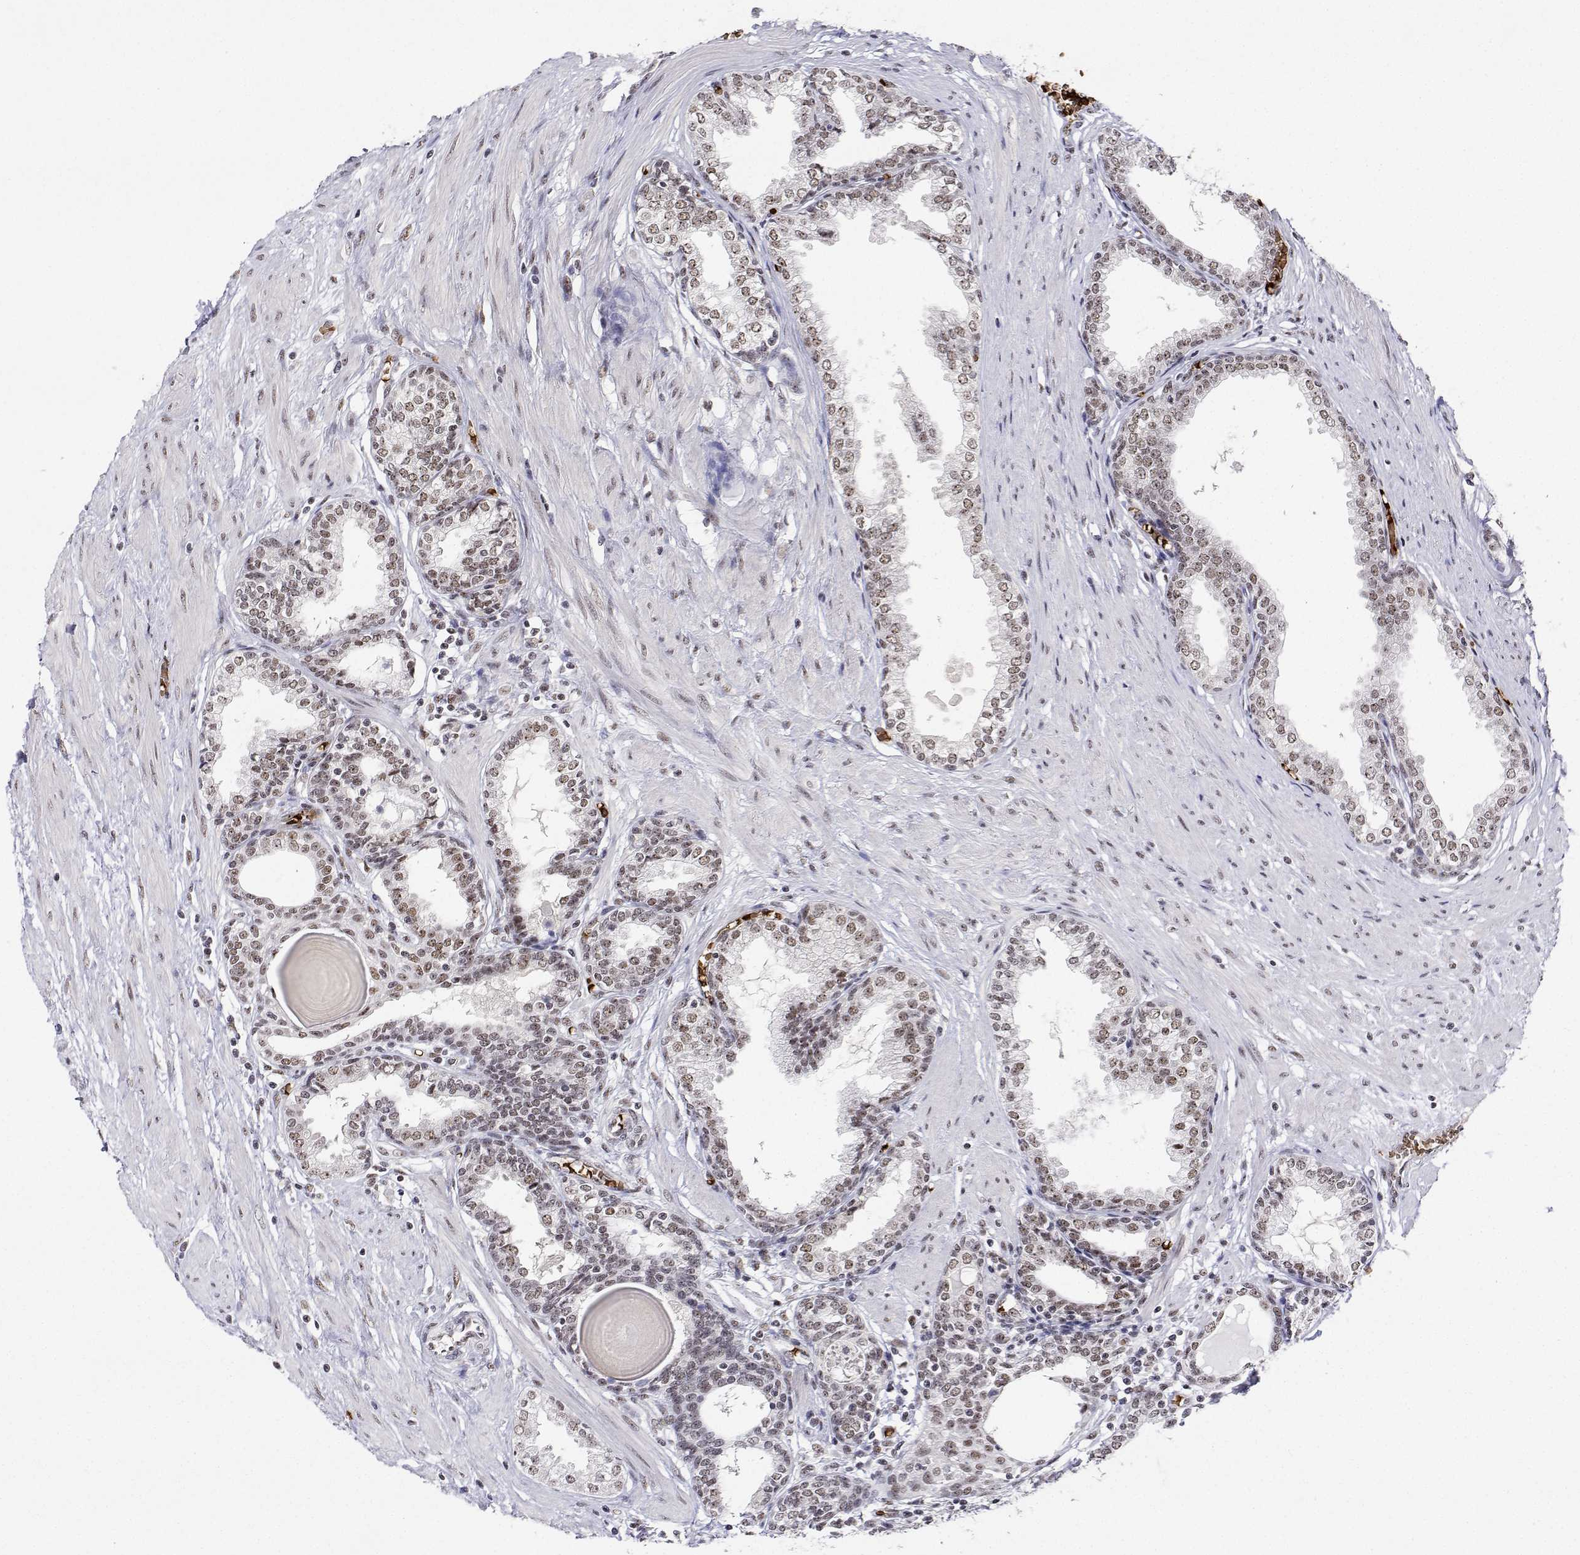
{"staining": {"intensity": "moderate", "quantity": "25%-75%", "location": "nuclear"}, "tissue": "prostate", "cell_type": "Glandular cells", "image_type": "normal", "snomed": [{"axis": "morphology", "description": "Normal tissue, NOS"}, {"axis": "topography", "description": "Prostate"}], "caption": "Immunohistochemical staining of benign prostate shows medium levels of moderate nuclear positivity in about 25%-75% of glandular cells.", "gene": "ADAR", "patient": {"sex": "male", "age": 55}}